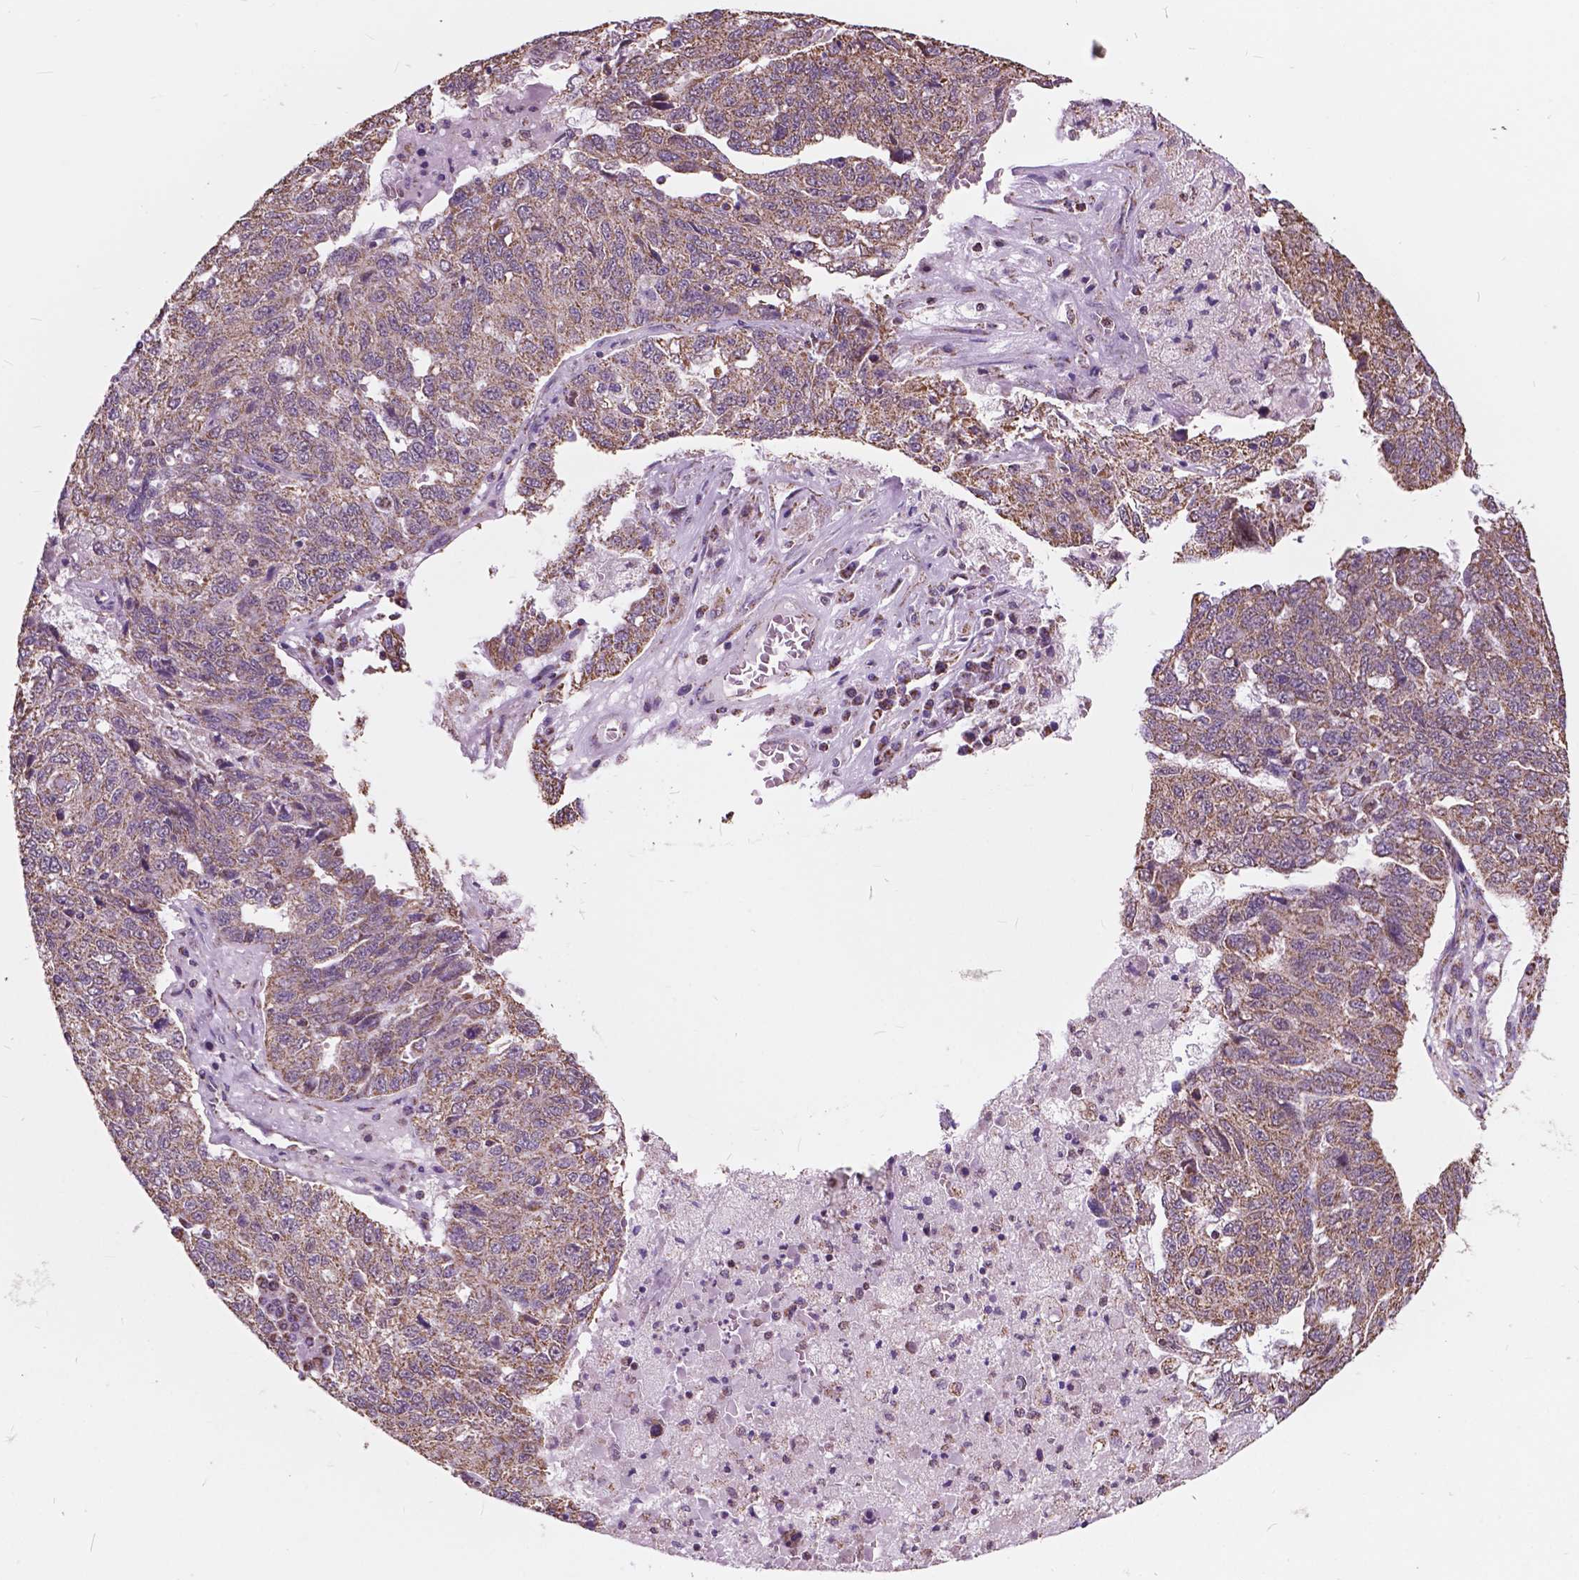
{"staining": {"intensity": "weak", "quantity": ">75%", "location": "cytoplasmic/membranous"}, "tissue": "ovarian cancer", "cell_type": "Tumor cells", "image_type": "cancer", "snomed": [{"axis": "morphology", "description": "Cystadenocarcinoma, serous, NOS"}, {"axis": "topography", "description": "Ovary"}], "caption": "Weak cytoplasmic/membranous expression for a protein is present in about >75% of tumor cells of ovarian cancer using immunohistochemistry.", "gene": "SCOC", "patient": {"sex": "female", "age": 71}}